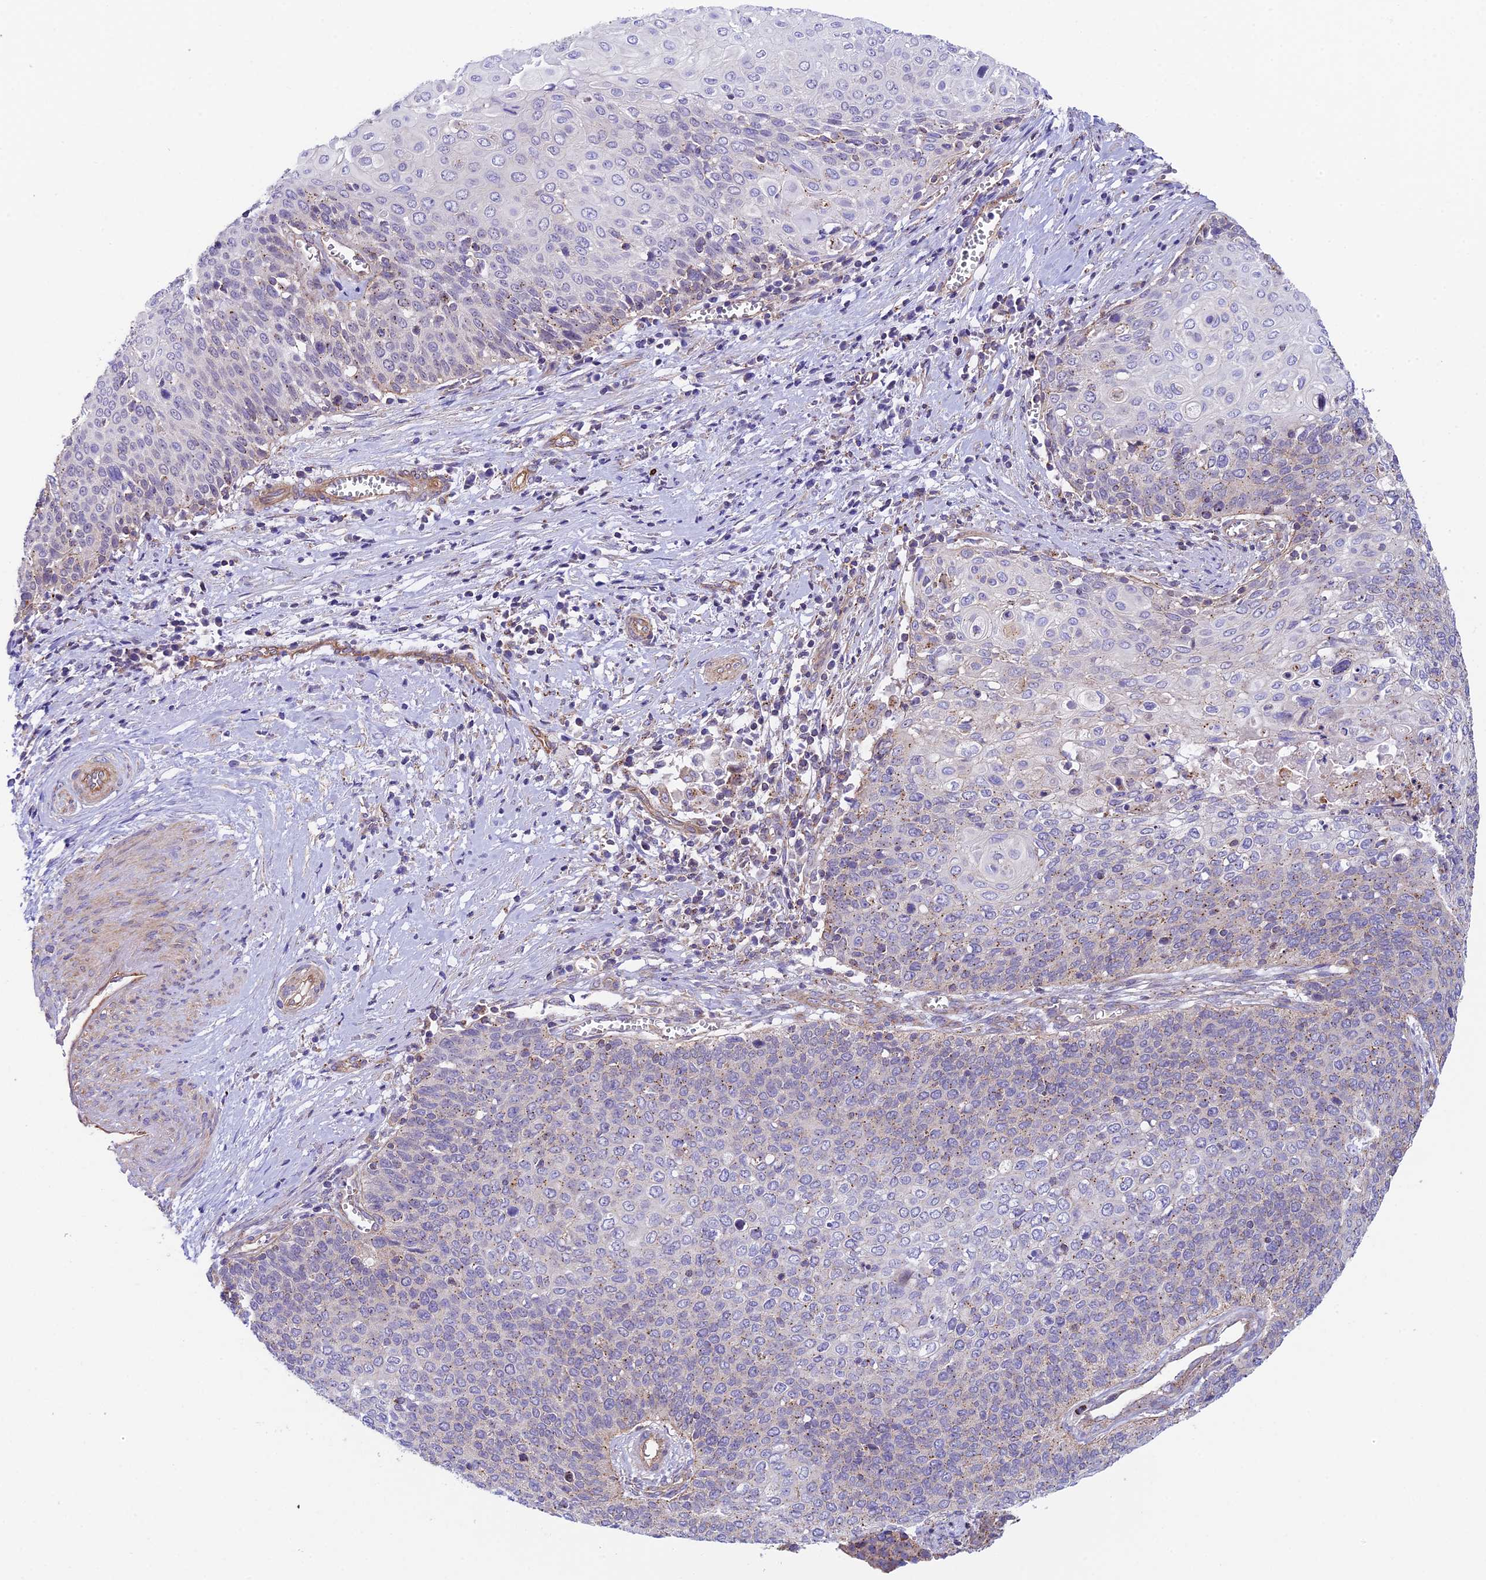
{"staining": {"intensity": "weak", "quantity": "25%-75%", "location": "cytoplasmic/membranous"}, "tissue": "cervical cancer", "cell_type": "Tumor cells", "image_type": "cancer", "snomed": [{"axis": "morphology", "description": "Squamous cell carcinoma, NOS"}, {"axis": "topography", "description": "Cervix"}], "caption": "The image demonstrates immunohistochemical staining of cervical cancer. There is weak cytoplasmic/membranous positivity is identified in approximately 25%-75% of tumor cells.", "gene": "QRFP", "patient": {"sex": "female", "age": 39}}